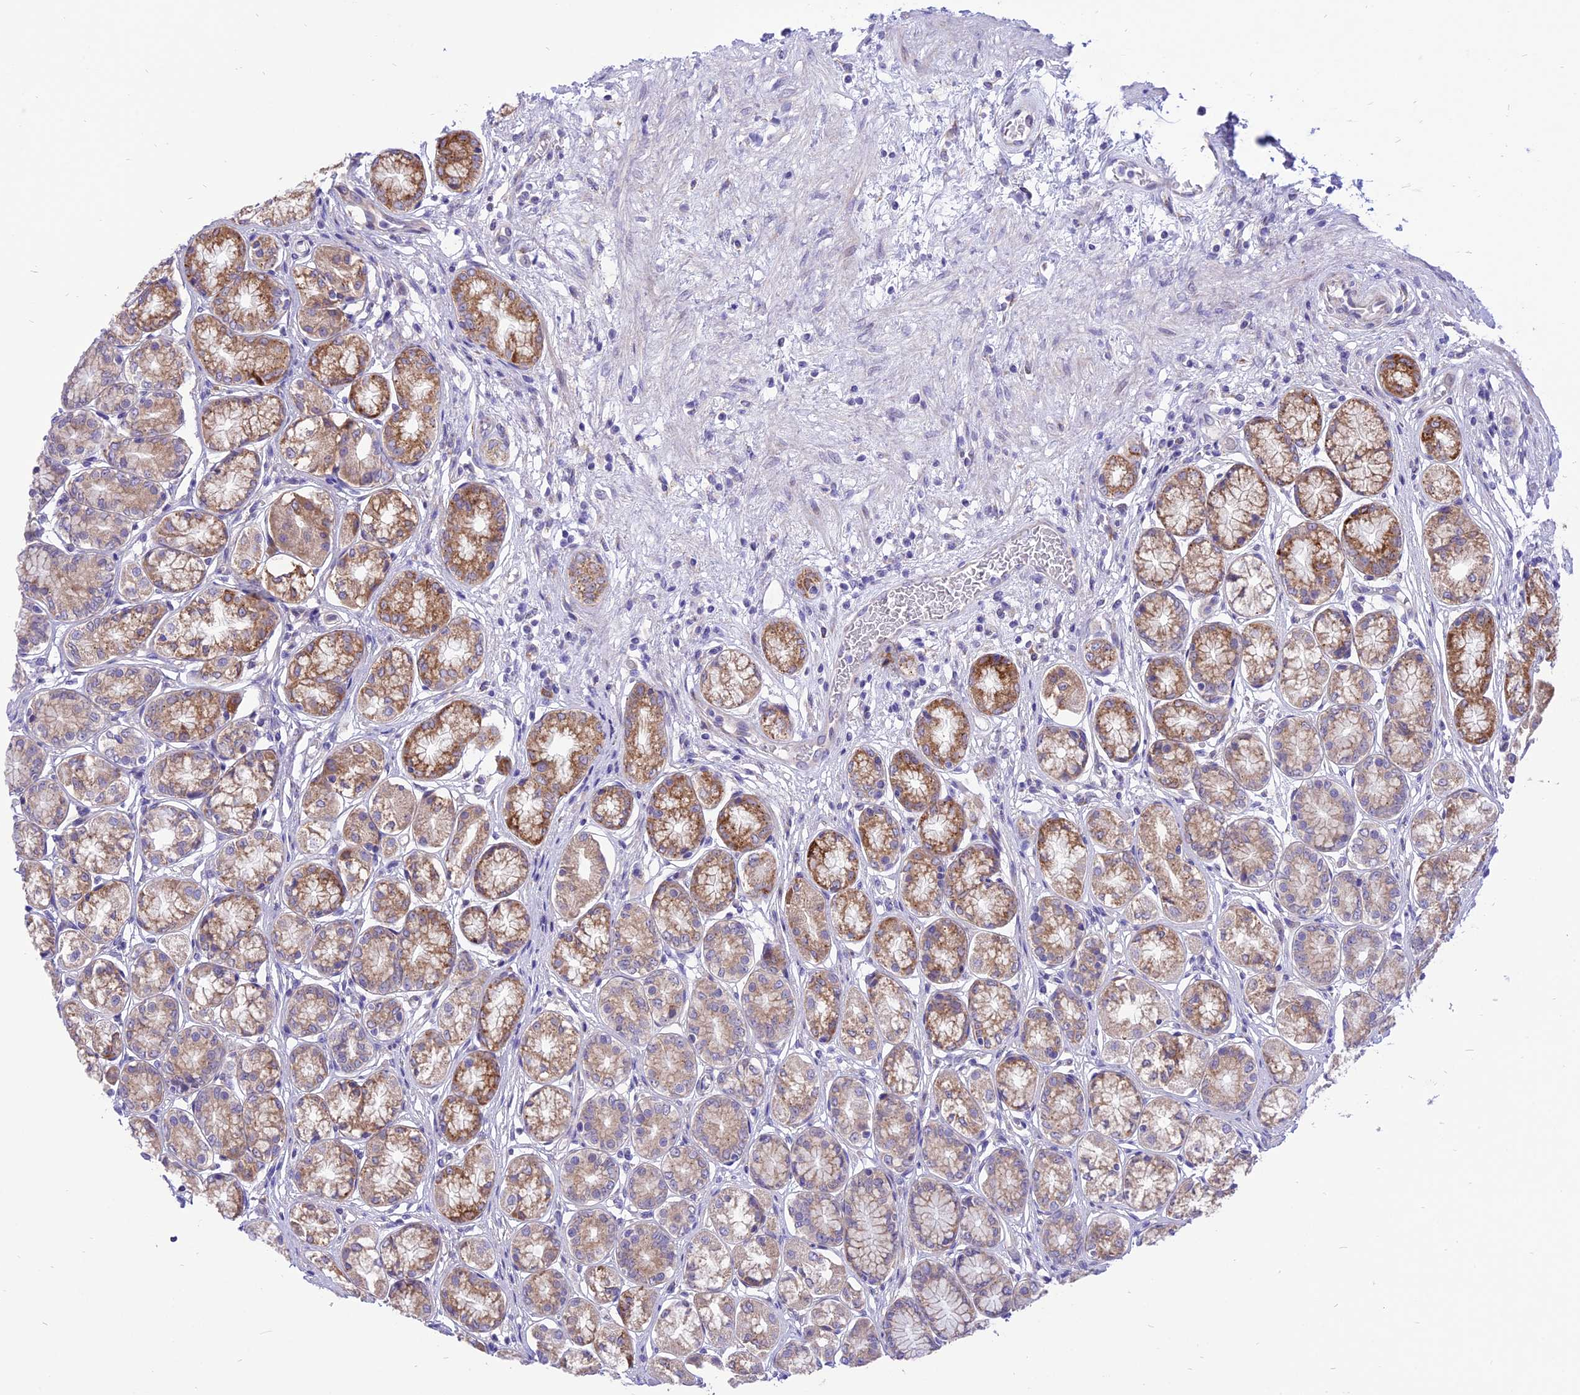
{"staining": {"intensity": "moderate", "quantity": ">75%", "location": "cytoplasmic/membranous"}, "tissue": "stomach", "cell_type": "Glandular cells", "image_type": "normal", "snomed": [{"axis": "morphology", "description": "Normal tissue, NOS"}, {"axis": "morphology", "description": "Adenocarcinoma, NOS"}, {"axis": "morphology", "description": "Adenocarcinoma, High grade"}, {"axis": "topography", "description": "Stomach, upper"}, {"axis": "topography", "description": "Stomach"}], "caption": "IHC staining of normal stomach, which displays medium levels of moderate cytoplasmic/membranous positivity in approximately >75% of glandular cells indicating moderate cytoplasmic/membranous protein expression. The staining was performed using DAB (brown) for protein detection and nuclei were counterstained in hematoxylin (blue).", "gene": "ARMCX6", "patient": {"sex": "female", "age": 65}}